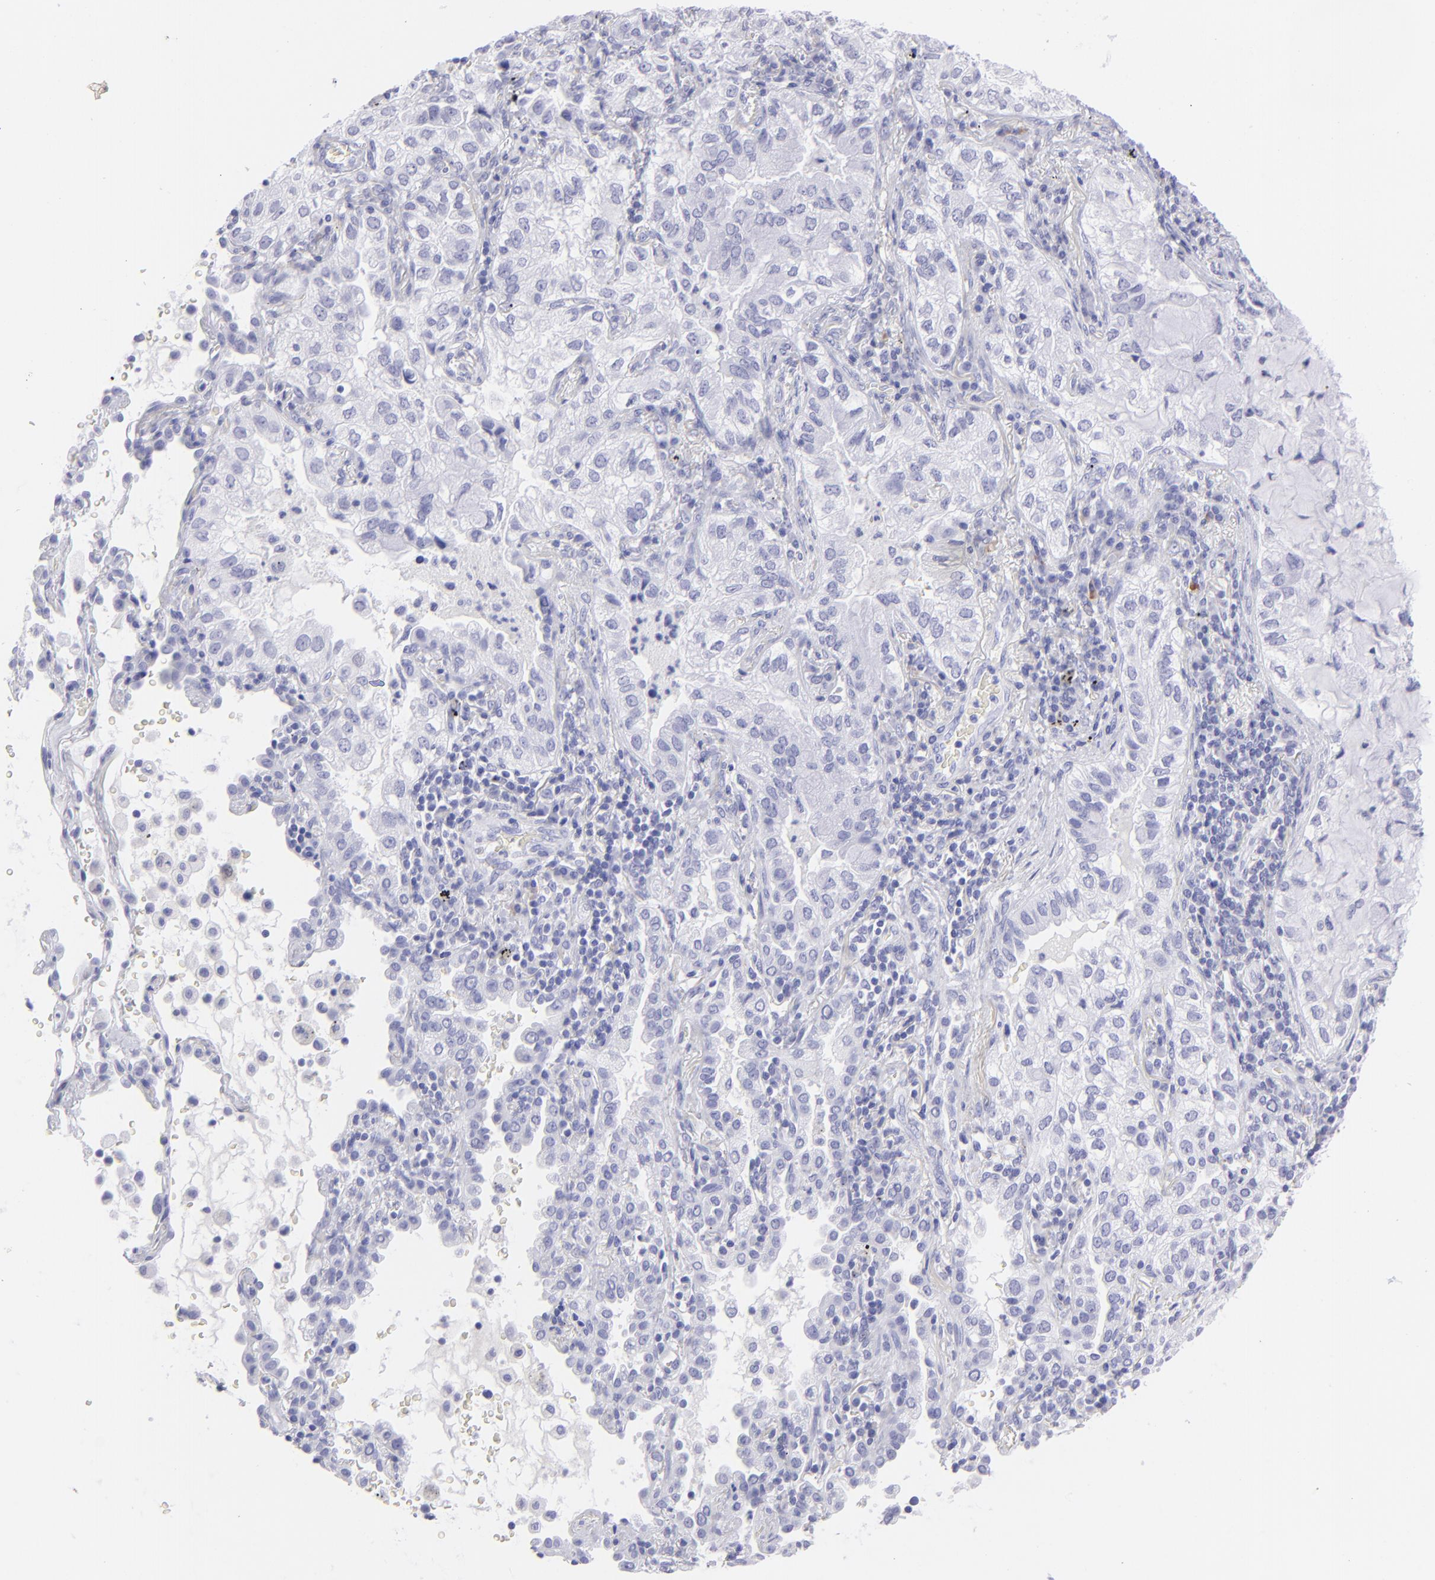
{"staining": {"intensity": "negative", "quantity": "none", "location": "none"}, "tissue": "lung cancer", "cell_type": "Tumor cells", "image_type": "cancer", "snomed": [{"axis": "morphology", "description": "Adenocarcinoma, NOS"}, {"axis": "topography", "description": "Lung"}], "caption": "Lung adenocarcinoma was stained to show a protein in brown. There is no significant staining in tumor cells. (DAB (3,3'-diaminobenzidine) immunohistochemistry (IHC), high magnification).", "gene": "SLC1A2", "patient": {"sex": "female", "age": 50}}